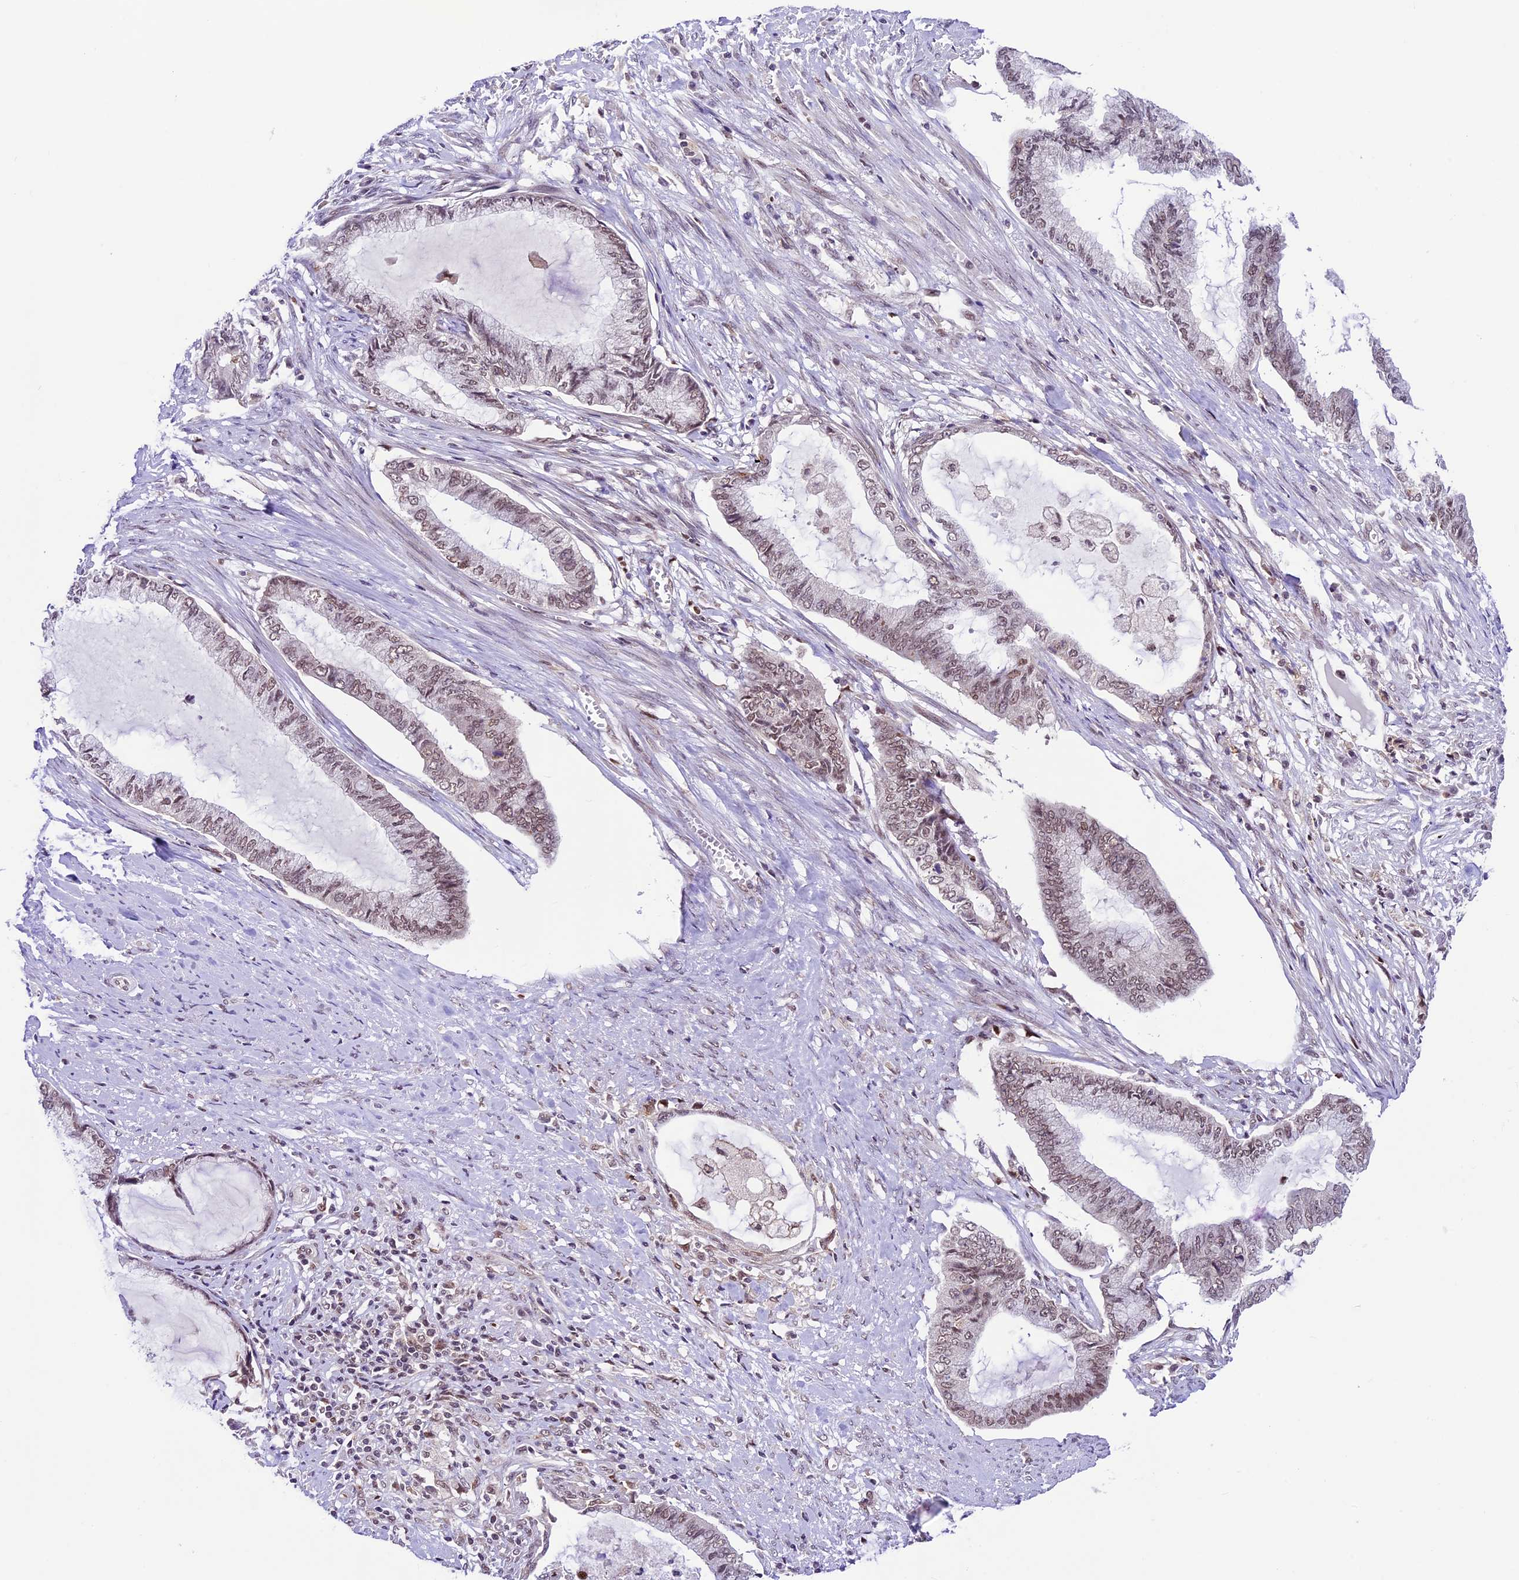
{"staining": {"intensity": "weak", "quantity": "25%-75%", "location": "nuclear"}, "tissue": "endometrial cancer", "cell_type": "Tumor cells", "image_type": "cancer", "snomed": [{"axis": "morphology", "description": "Adenocarcinoma, NOS"}, {"axis": "topography", "description": "Endometrium"}], "caption": "A photomicrograph of human adenocarcinoma (endometrial) stained for a protein shows weak nuclear brown staining in tumor cells.", "gene": "SHKBP1", "patient": {"sex": "female", "age": 86}}